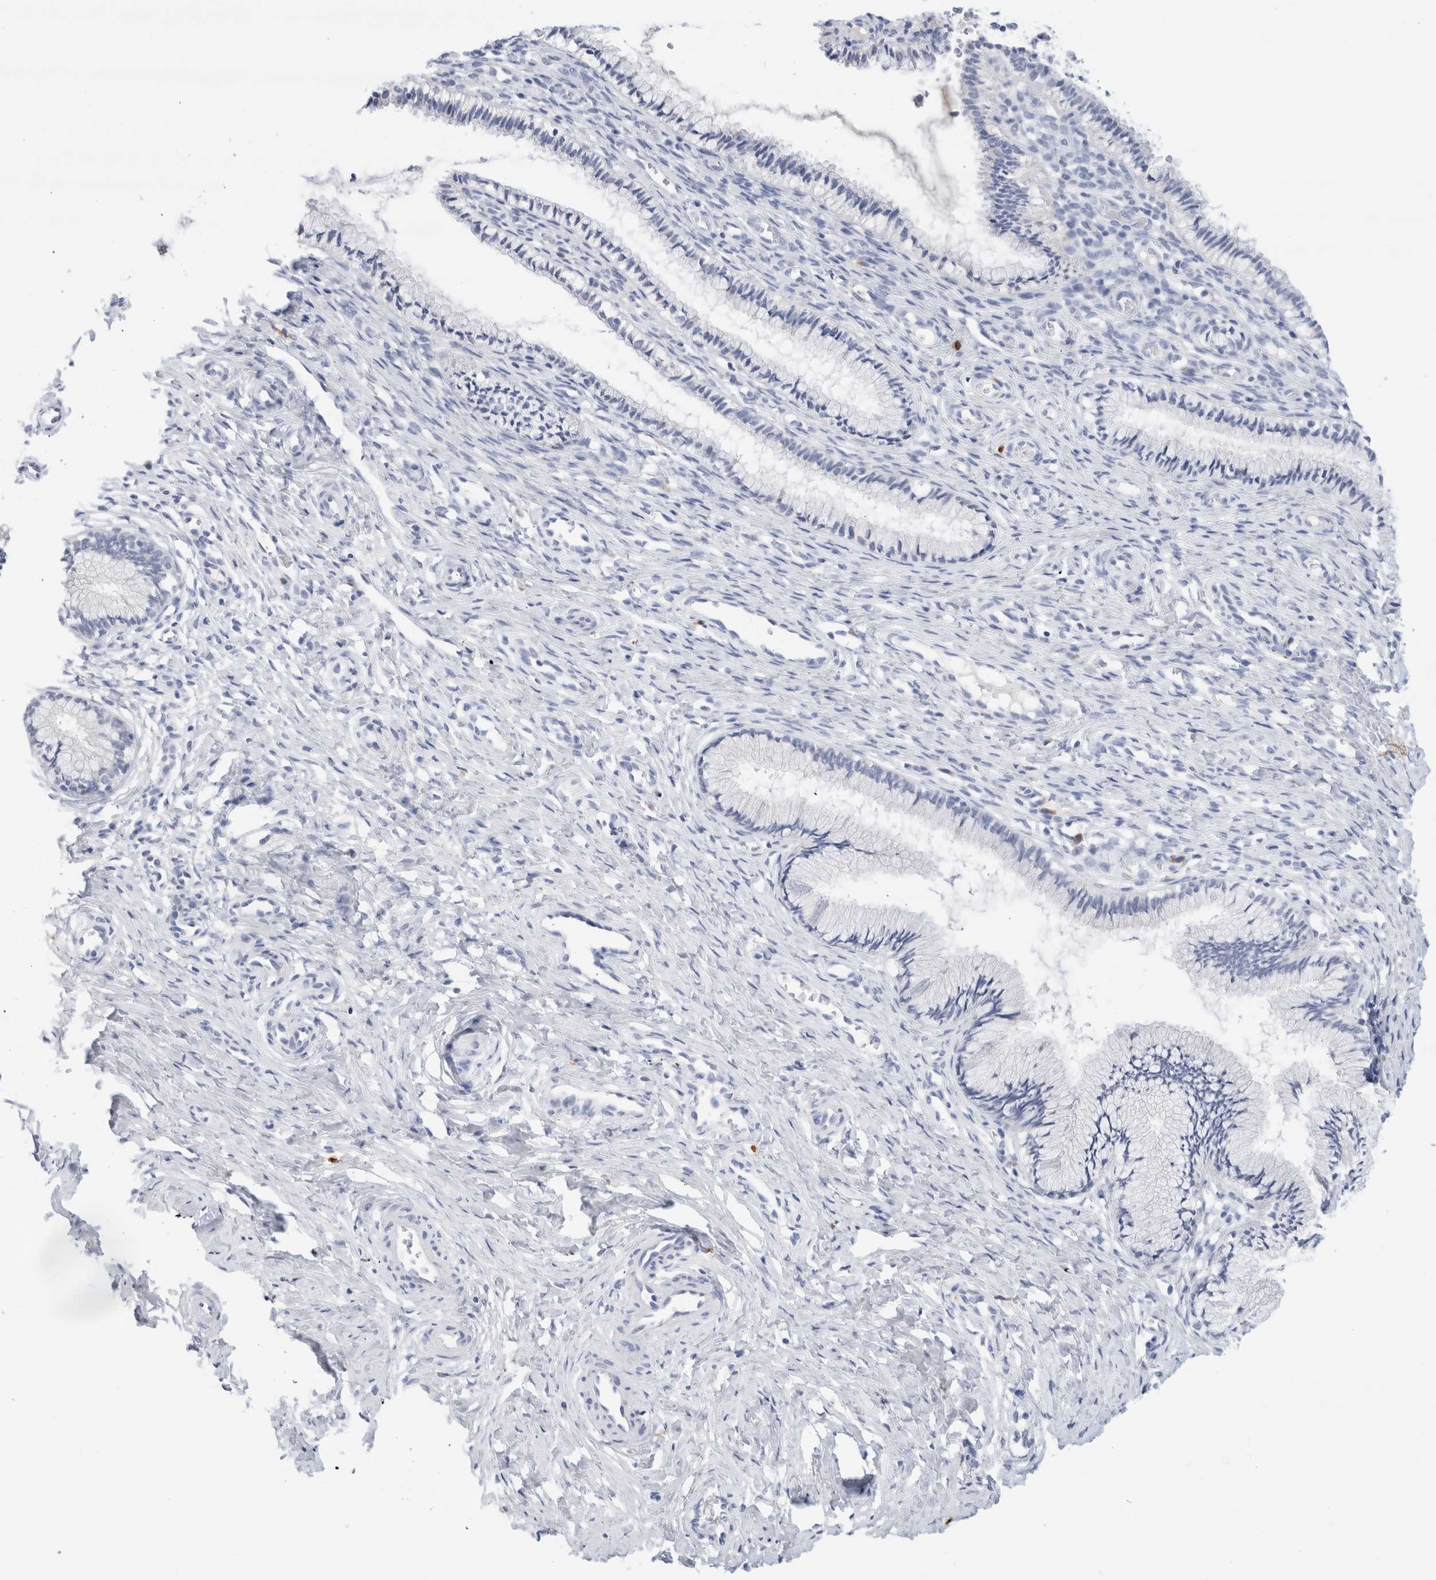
{"staining": {"intensity": "negative", "quantity": "none", "location": "none"}, "tissue": "cervix", "cell_type": "Glandular cells", "image_type": "normal", "snomed": [{"axis": "morphology", "description": "Normal tissue, NOS"}, {"axis": "topography", "description": "Cervix"}], "caption": "High power microscopy image of an immunohistochemistry (IHC) micrograph of unremarkable cervix, revealing no significant expression in glandular cells. (DAB (3,3'-diaminobenzidine) IHC visualized using brightfield microscopy, high magnification).", "gene": "SLC22A12", "patient": {"sex": "female", "age": 27}}